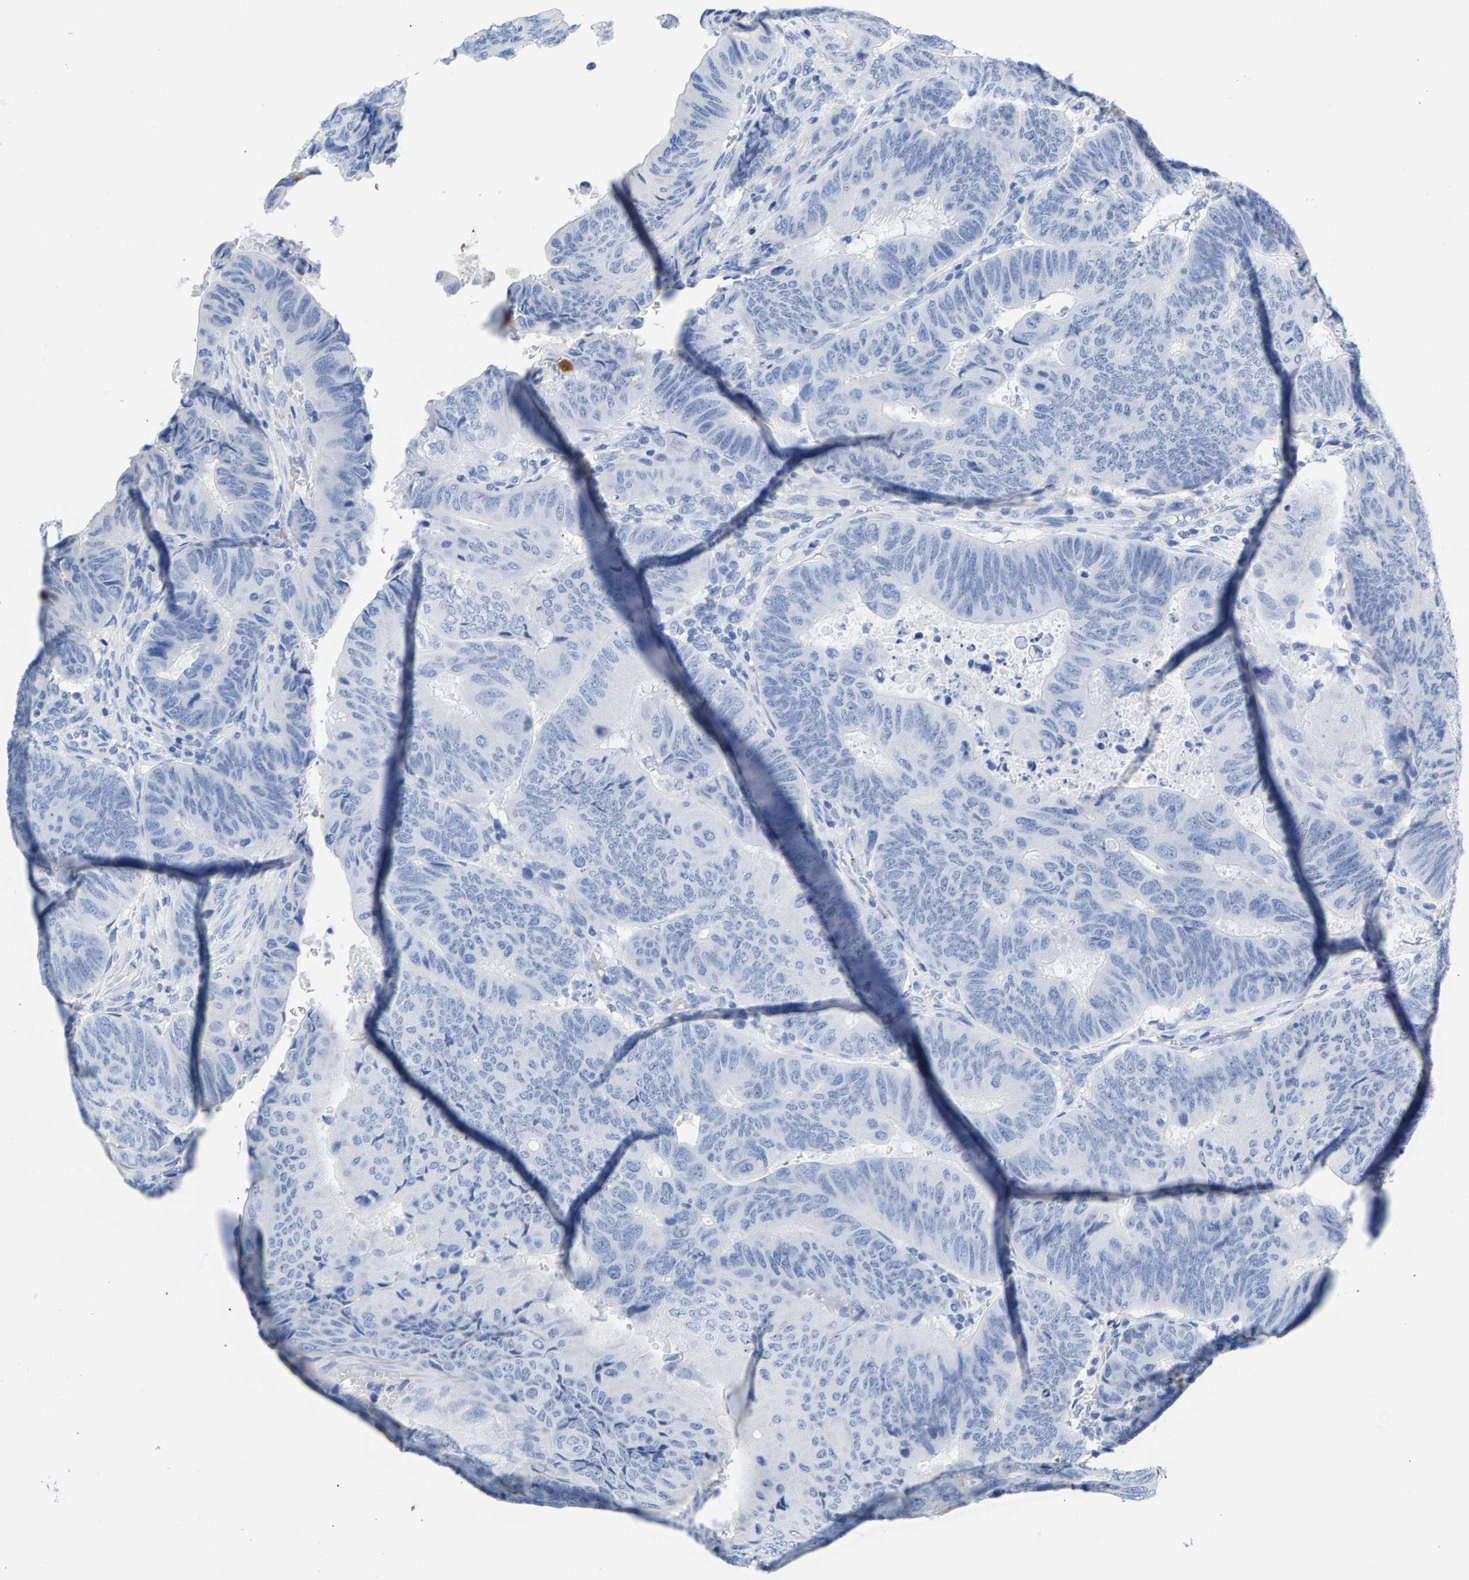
{"staining": {"intensity": "negative", "quantity": "none", "location": "none"}, "tissue": "colorectal cancer", "cell_type": "Tumor cells", "image_type": "cancer", "snomed": [{"axis": "morphology", "description": "Normal tissue, NOS"}, {"axis": "morphology", "description": "Adenocarcinoma, NOS"}, {"axis": "topography", "description": "Rectum"}, {"axis": "topography", "description": "Peripheral nerve tissue"}], "caption": "Immunohistochemical staining of human colorectal cancer (adenocarcinoma) exhibits no significant expression in tumor cells. The staining is performed using DAB (3,3'-diaminobenzidine) brown chromogen with nuclei counter-stained in using hematoxylin.", "gene": "APOH", "patient": {"sex": "male", "age": 92}}